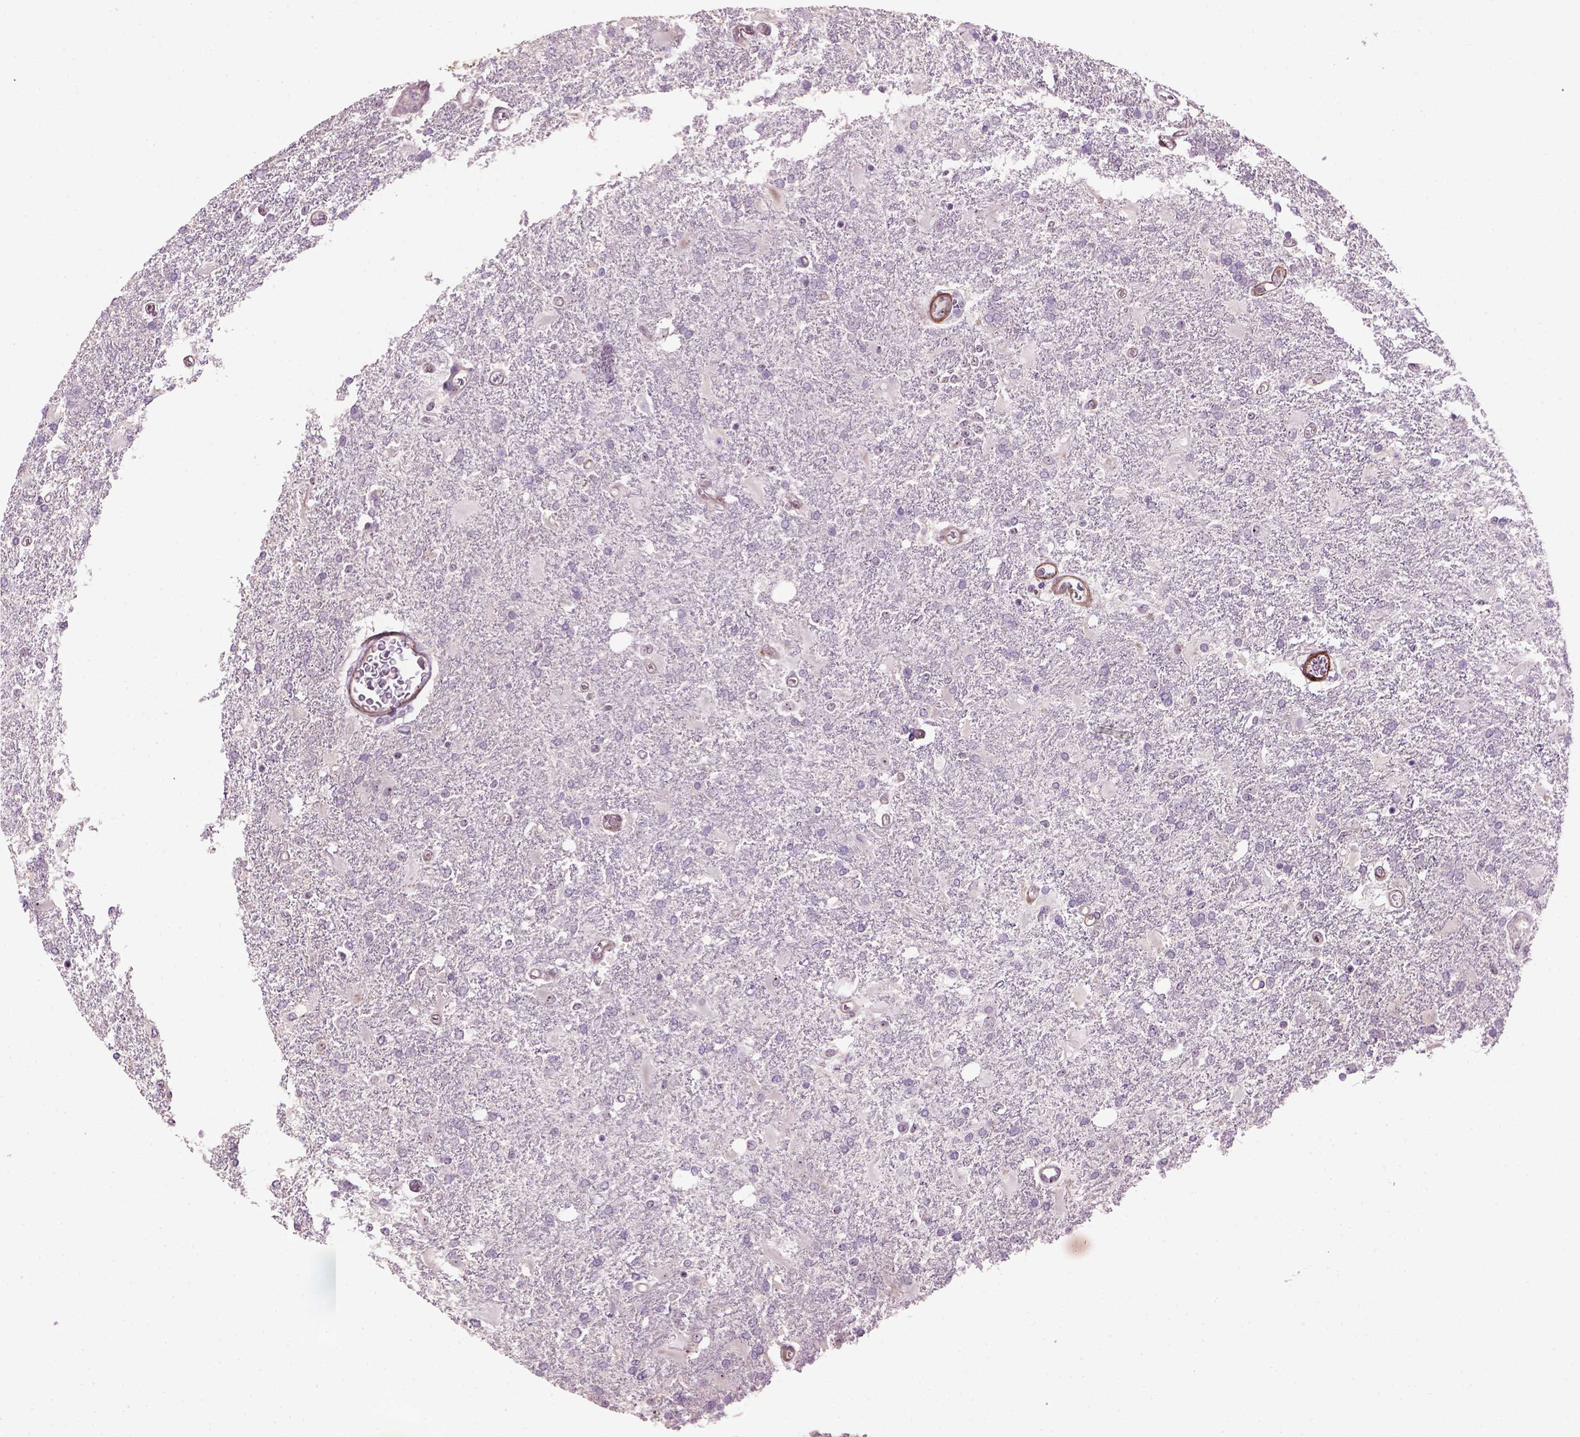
{"staining": {"intensity": "negative", "quantity": "none", "location": "none"}, "tissue": "glioma", "cell_type": "Tumor cells", "image_type": "cancer", "snomed": [{"axis": "morphology", "description": "Glioma, malignant, High grade"}, {"axis": "topography", "description": "Cerebral cortex"}], "caption": "Immunohistochemistry histopathology image of neoplastic tissue: malignant high-grade glioma stained with DAB (3,3'-diaminobenzidine) demonstrates no significant protein staining in tumor cells. (DAB (3,3'-diaminobenzidine) immunohistochemistry (IHC) visualized using brightfield microscopy, high magnification).", "gene": "RRS1", "patient": {"sex": "male", "age": 79}}